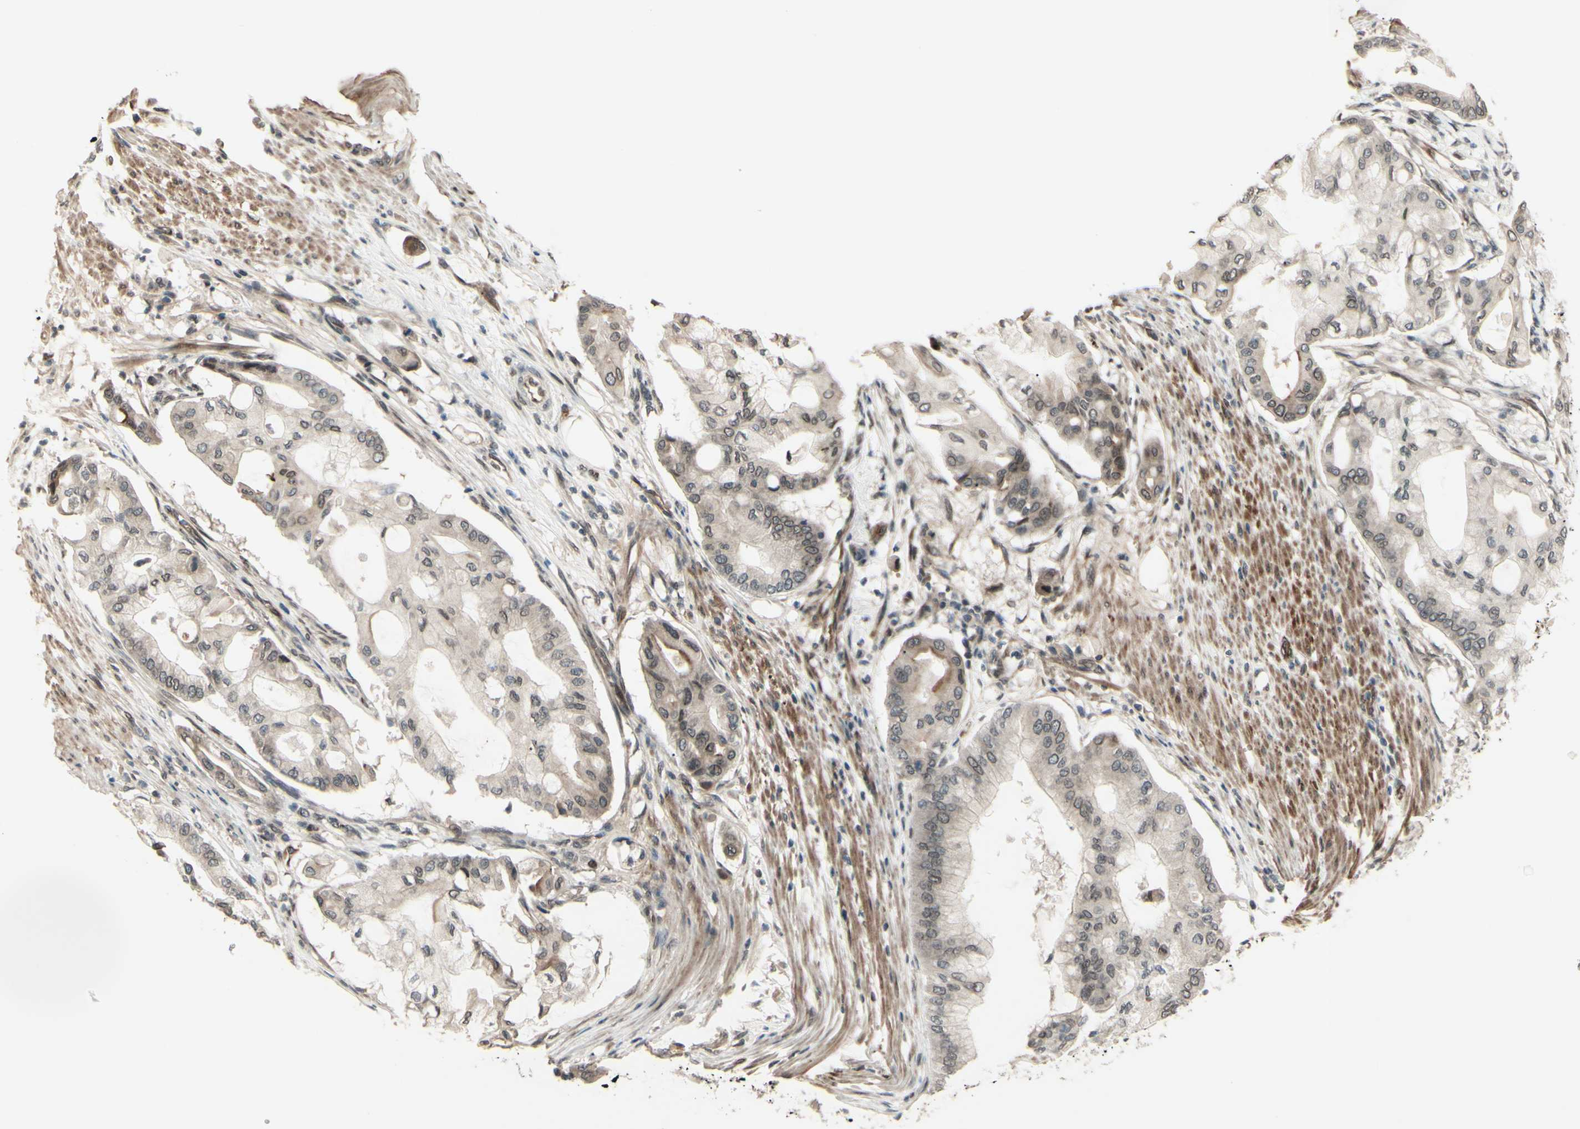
{"staining": {"intensity": "moderate", "quantity": "25%-75%", "location": "cytoplasmic/membranous,nuclear"}, "tissue": "pancreatic cancer", "cell_type": "Tumor cells", "image_type": "cancer", "snomed": [{"axis": "morphology", "description": "Adenocarcinoma, NOS"}, {"axis": "morphology", "description": "Adenocarcinoma, metastatic, NOS"}, {"axis": "topography", "description": "Lymph node"}, {"axis": "topography", "description": "Pancreas"}, {"axis": "topography", "description": "Duodenum"}], "caption": "Immunohistochemistry (IHC) photomicrograph of human pancreatic cancer stained for a protein (brown), which demonstrates medium levels of moderate cytoplasmic/membranous and nuclear positivity in approximately 25%-75% of tumor cells.", "gene": "MLF2", "patient": {"sex": "female", "age": 64}}